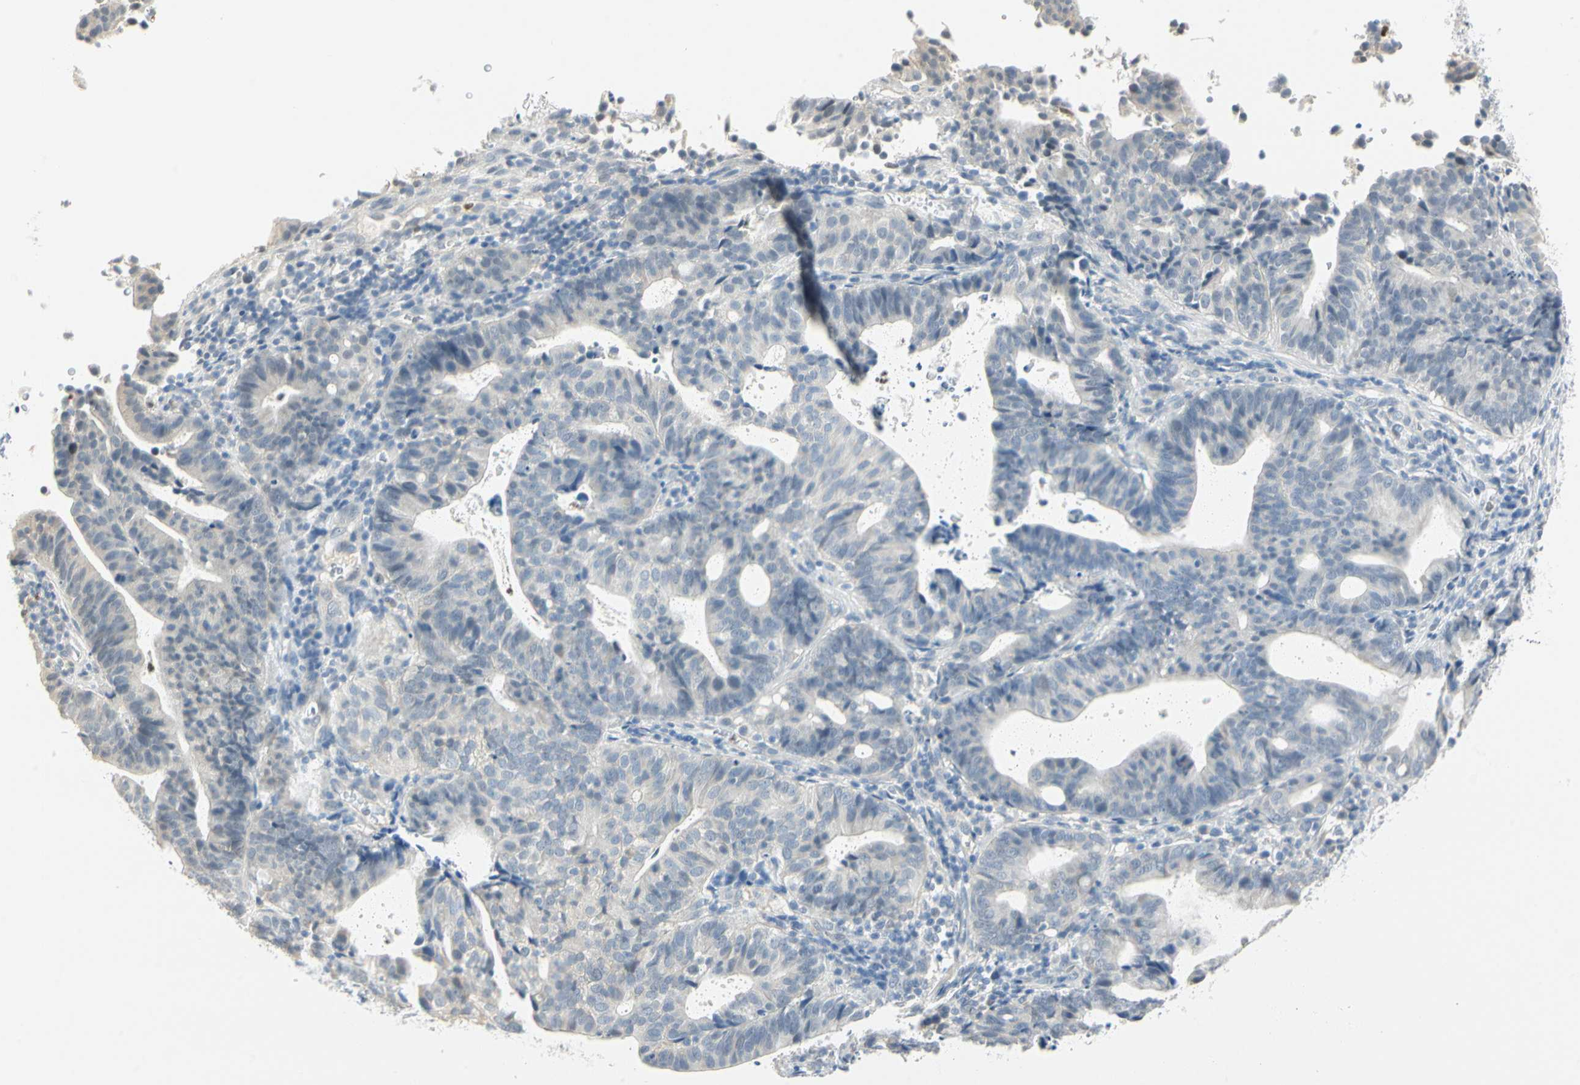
{"staining": {"intensity": "negative", "quantity": "none", "location": "none"}, "tissue": "endometrial cancer", "cell_type": "Tumor cells", "image_type": "cancer", "snomed": [{"axis": "morphology", "description": "Adenocarcinoma, NOS"}, {"axis": "topography", "description": "Uterus"}], "caption": "Protein analysis of endometrial cancer (adenocarcinoma) shows no significant staining in tumor cells.", "gene": "MLLT10", "patient": {"sex": "female", "age": 83}}